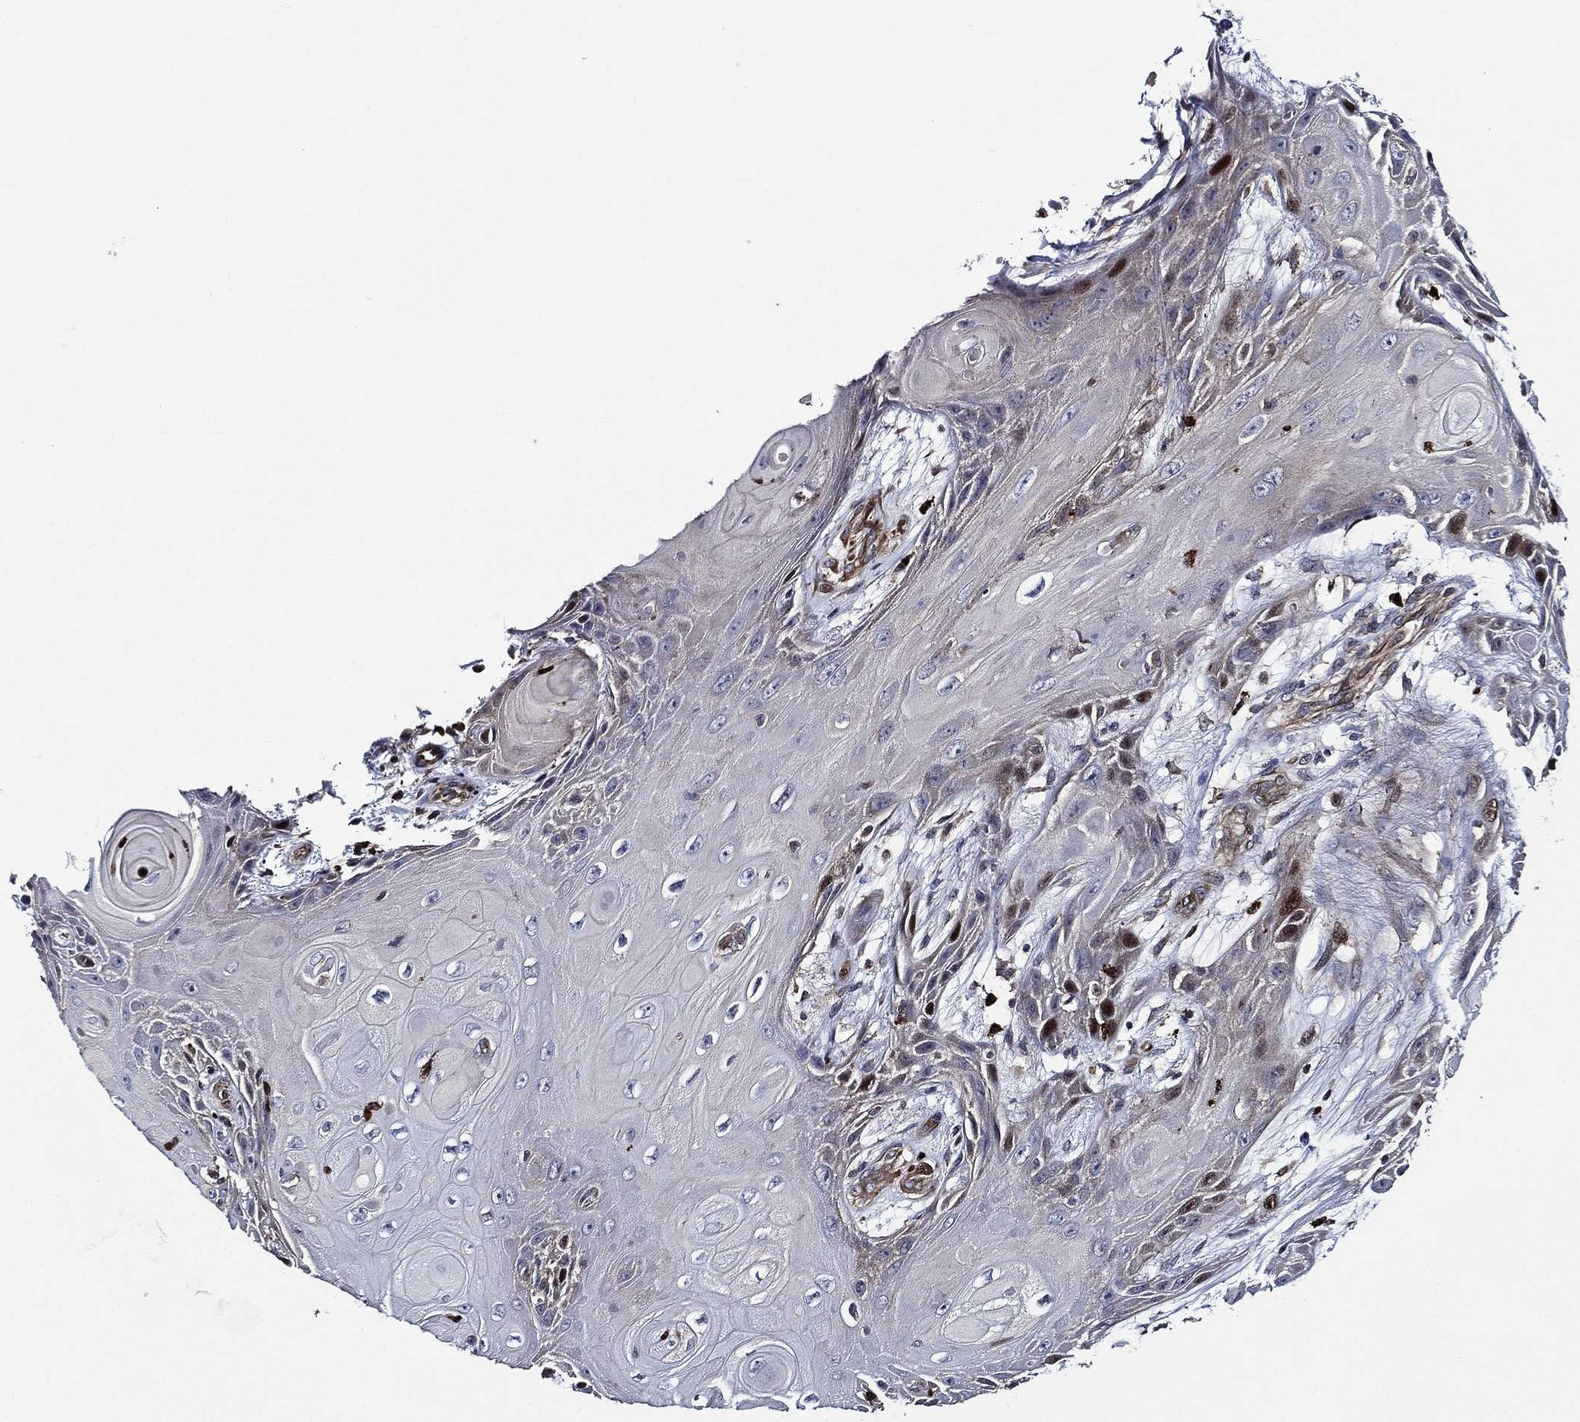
{"staining": {"intensity": "strong", "quantity": "<25%", "location": "nuclear"}, "tissue": "skin cancer", "cell_type": "Tumor cells", "image_type": "cancer", "snomed": [{"axis": "morphology", "description": "Squamous cell carcinoma, NOS"}, {"axis": "topography", "description": "Skin"}], "caption": "Immunohistochemistry (IHC) (DAB) staining of squamous cell carcinoma (skin) demonstrates strong nuclear protein positivity in about <25% of tumor cells.", "gene": "KIF20B", "patient": {"sex": "male", "age": 62}}